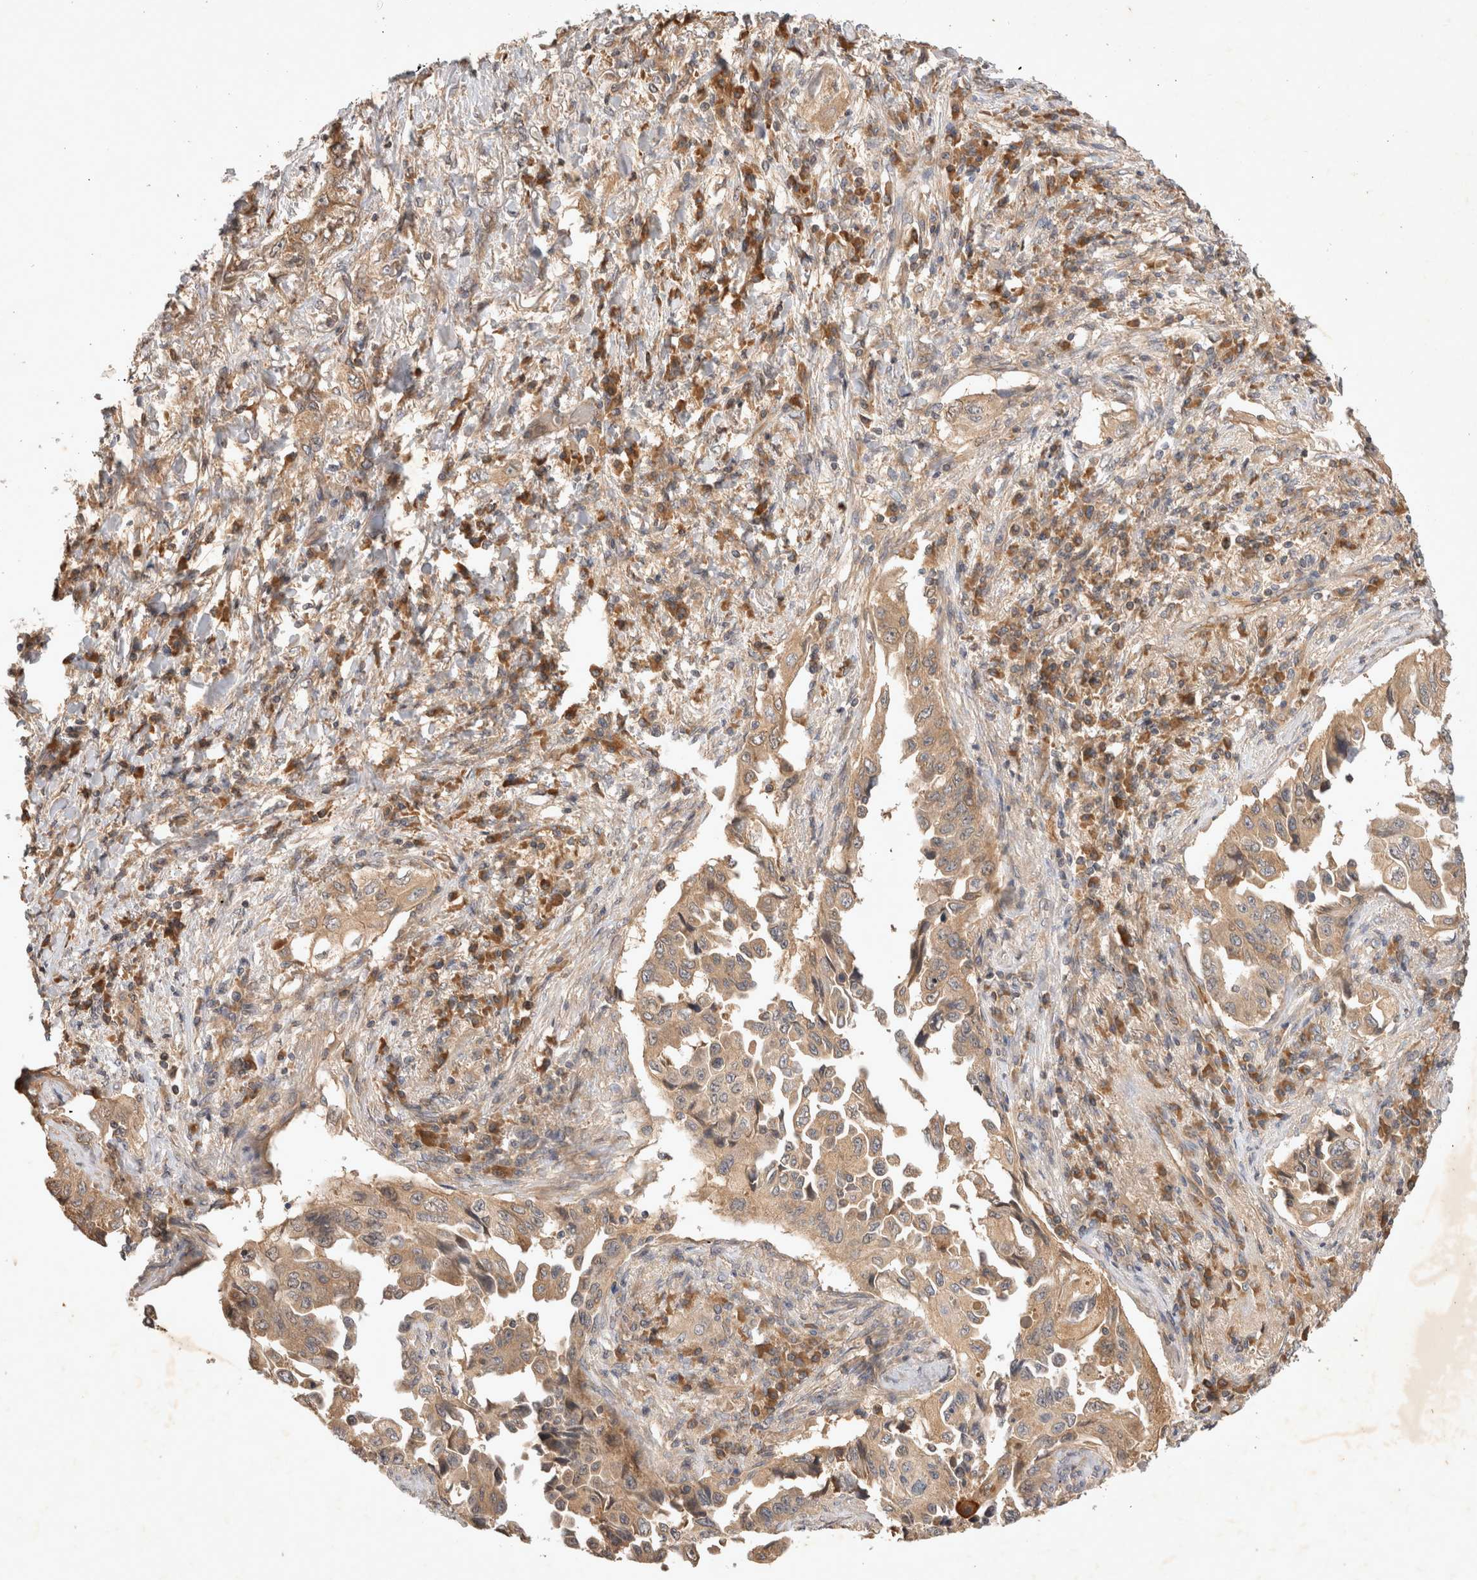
{"staining": {"intensity": "moderate", "quantity": ">75%", "location": "cytoplasmic/membranous"}, "tissue": "lung cancer", "cell_type": "Tumor cells", "image_type": "cancer", "snomed": [{"axis": "morphology", "description": "Adenocarcinoma, NOS"}, {"axis": "topography", "description": "Lung"}], "caption": "Immunohistochemical staining of lung cancer demonstrates medium levels of moderate cytoplasmic/membranous positivity in about >75% of tumor cells.", "gene": "YES1", "patient": {"sex": "female", "age": 51}}